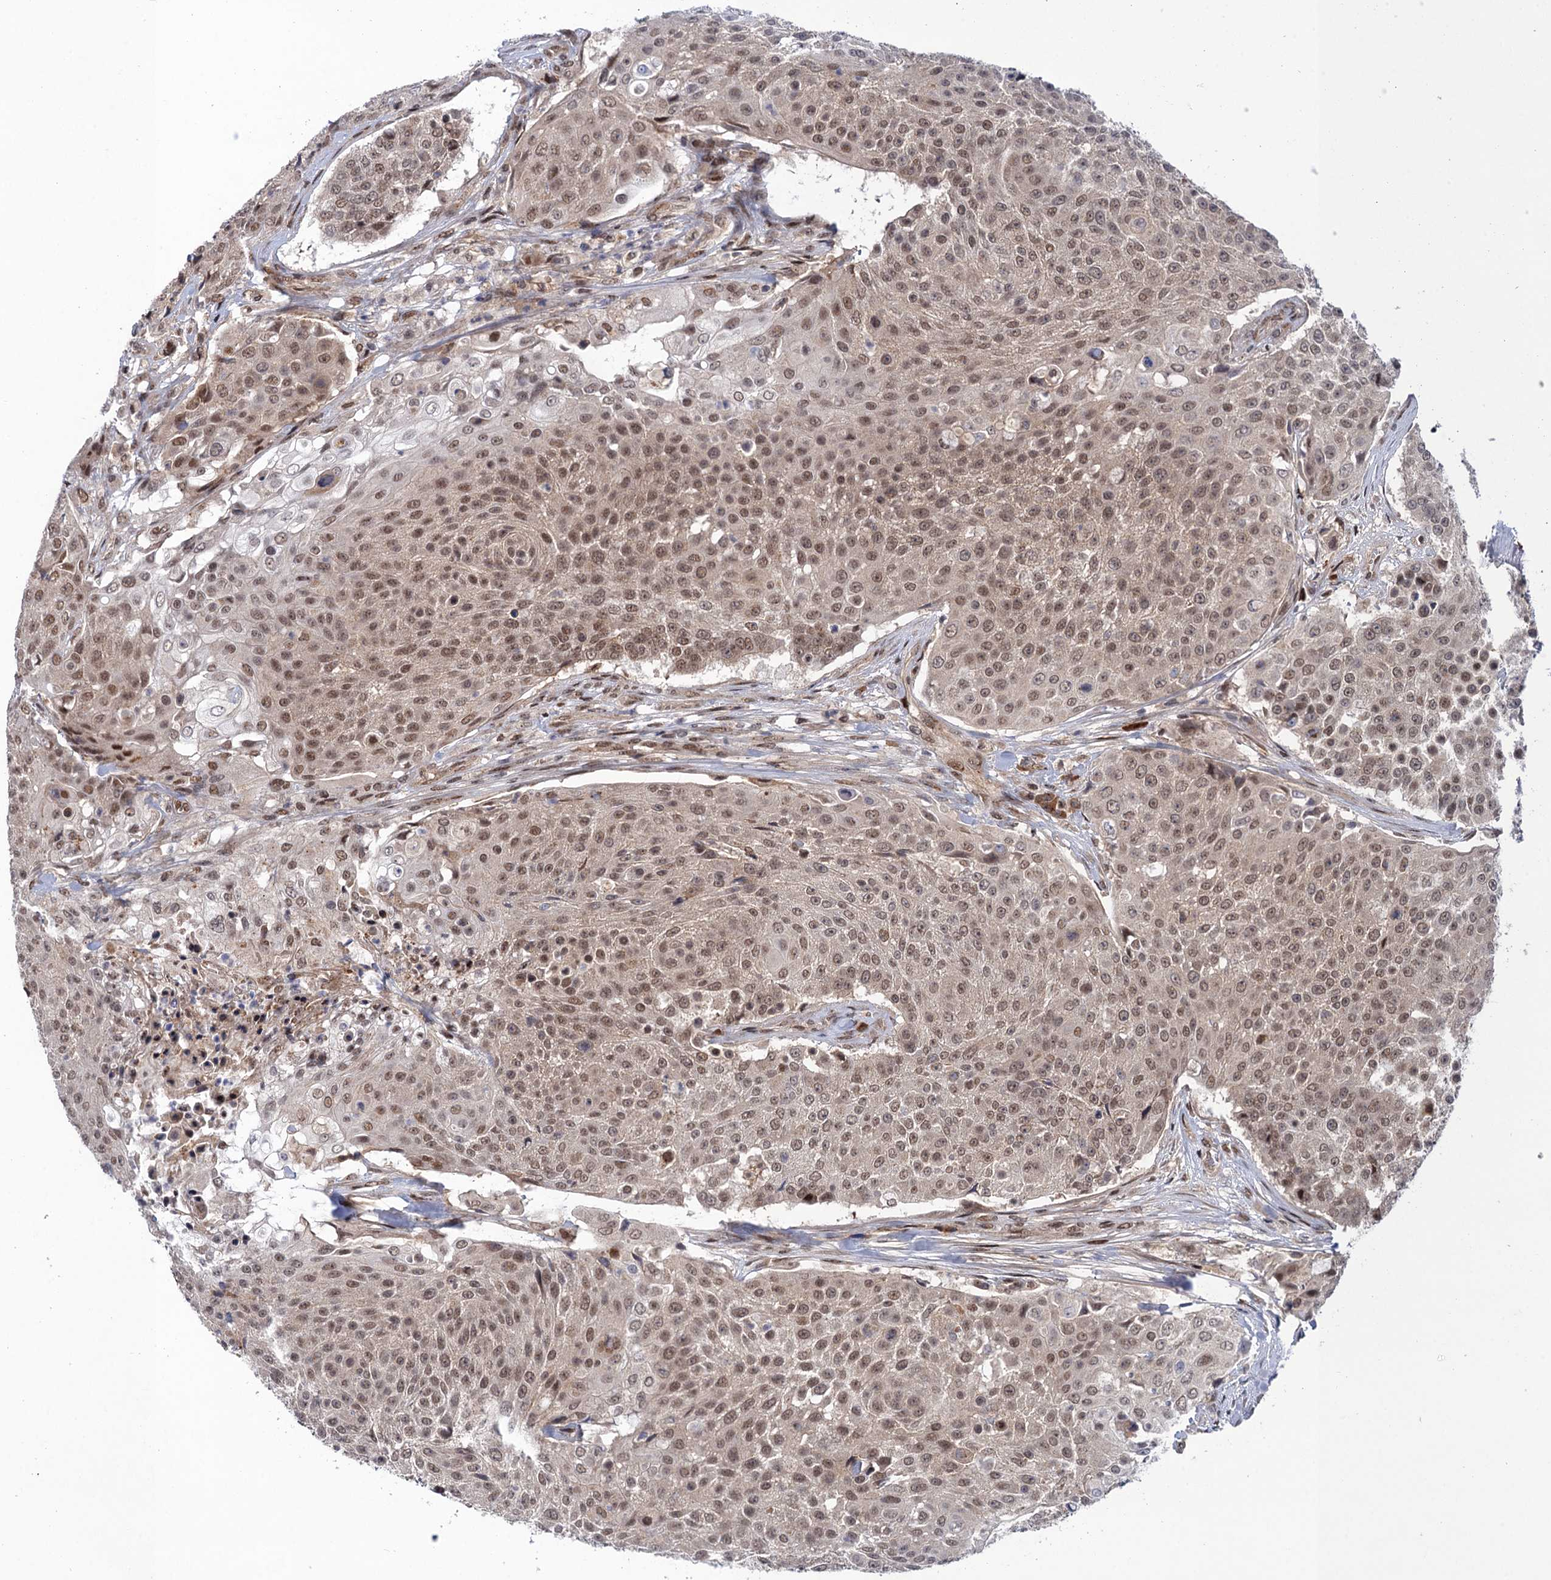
{"staining": {"intensity": "moderate", "quantity": ">75%", "location": "nuclear"}, "tissue": "urothelial cancer", "cell_type": "Tumor cells", "image_type": "cancer", "snomed": [{"axis": "morphology", "description": "Urothelial carcinoma, High grade"}, {"axis": "topography", "description": "Urinary bladder"}], "caption": "IHC (DAB) staining of urothelial carcinoma (high-grade) demonstrates moderate nuclear protein positivity in about >75% of tumor cells. (Stains: DAB (3,3'-diaminobenzidine) in brown, nuclei in blue, Microscopy: brightfield microscopy at high magnification).", "gene": "NEK8", "patient": {"sex": "female", "age": 63}}